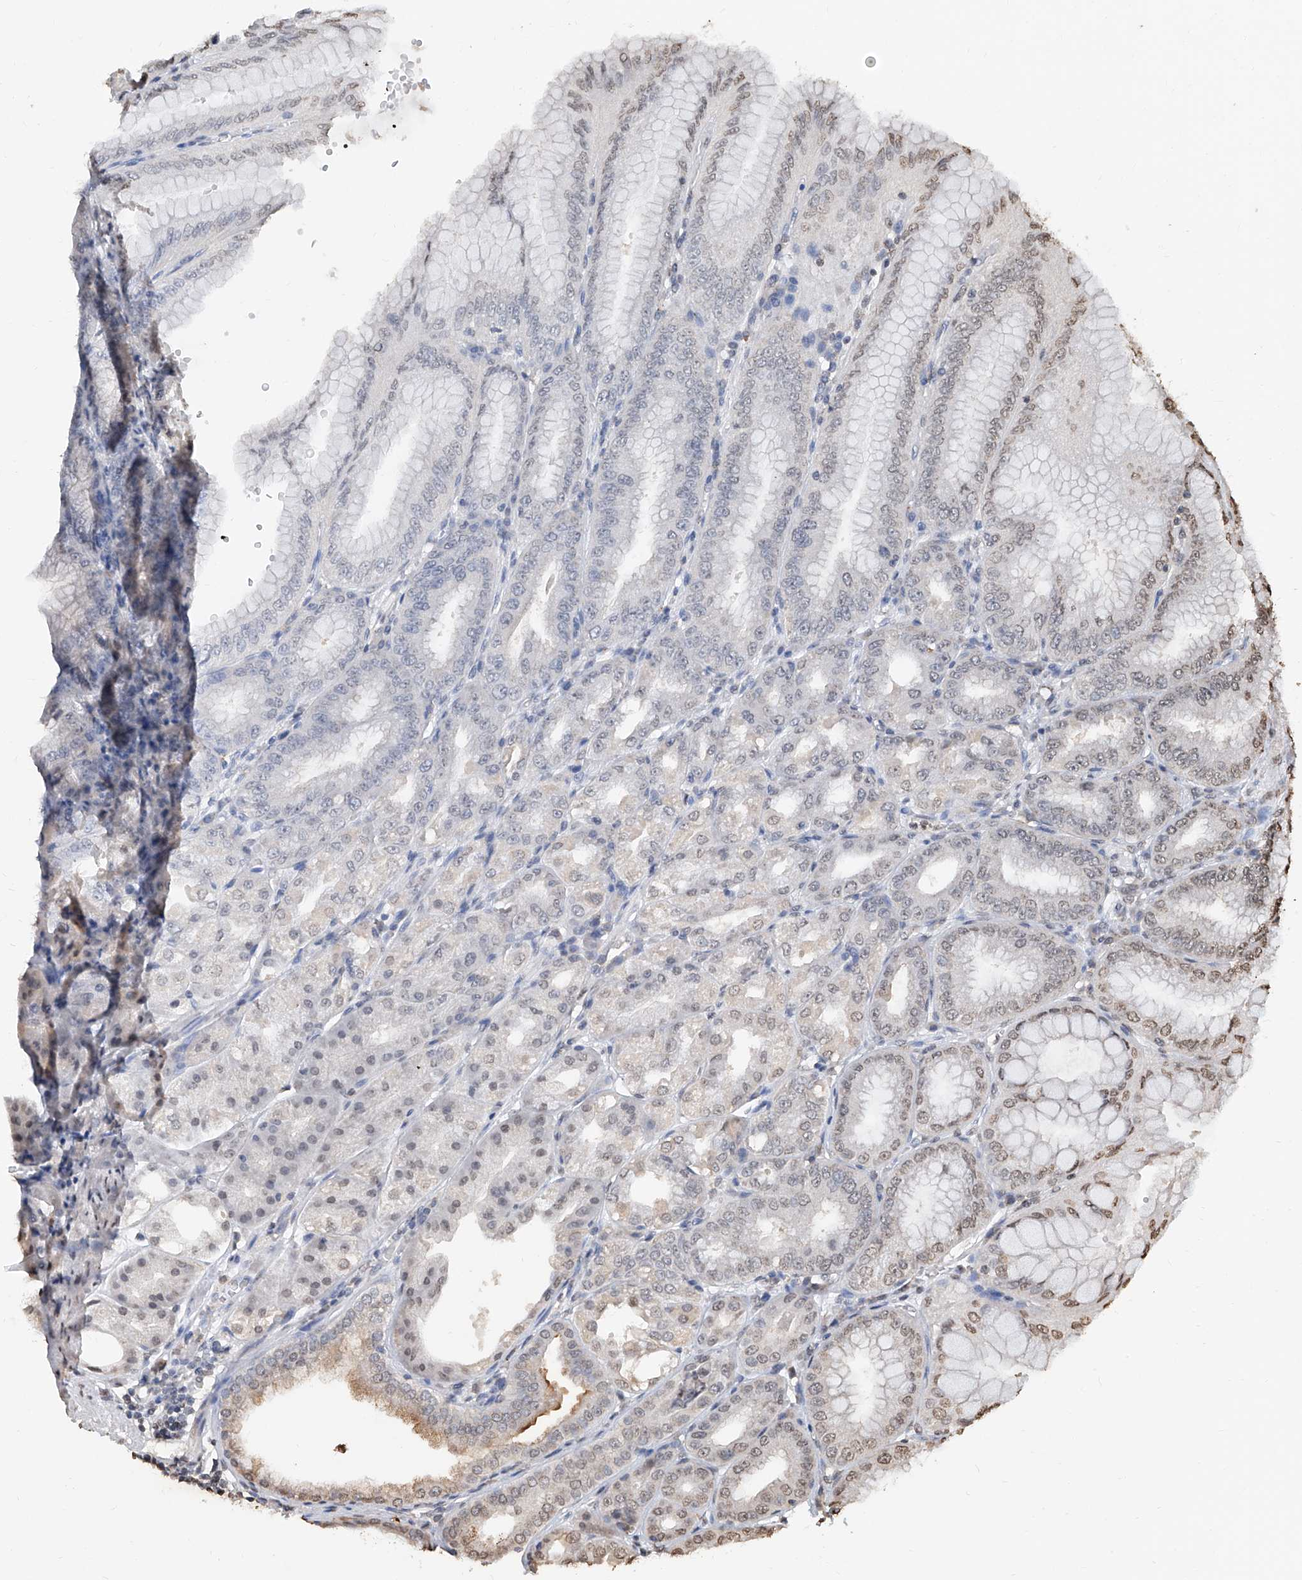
{"staining": {"intensity": "weak", "quantity": "<25%", "location": "cytoplasmic/membranous,nuclear"}, "tissue": "stomach", "cell_type": "Glandular cells", "image_type": "normal", "snomed": [{"axis": "morphology", "description": "Normal tissue, NOS"}, {"axis": "topography", "description": "Stomach, lower"}], "caption": "Protein analysis of normal stomach exhibits no significant positivity in glandular cells.", "gene": "RP9", "patient": {"sex": "male", "age": 71}}